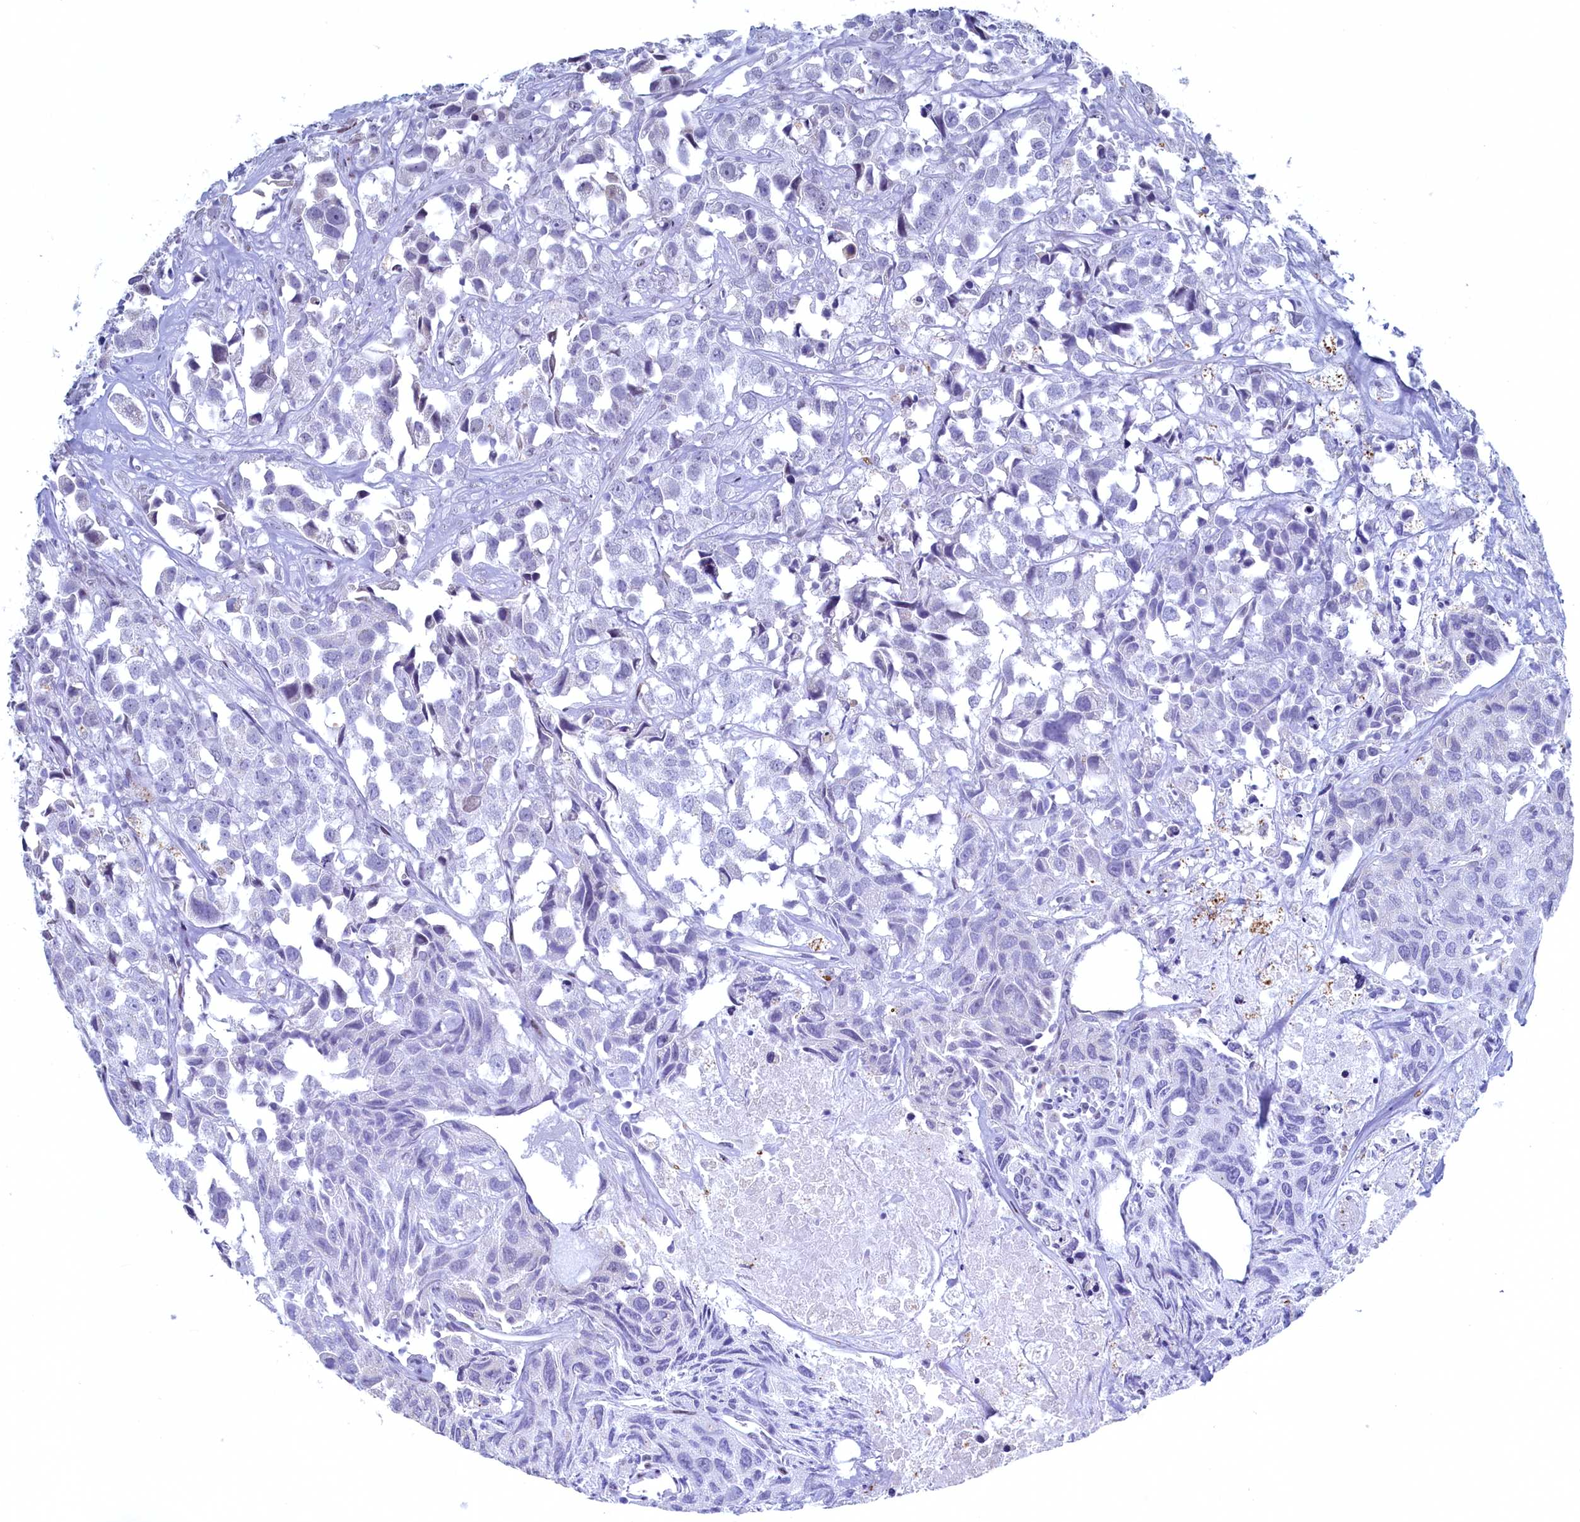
{"staining": {"intensity": "negative", "quantity": "none", "location": "none"}, "tissue": "urothelial cancer", "cell_type": "Tumor cells", "image_type": "cancer", "snomed": [{"axis": "morphology", "description": "Urothelial carcinoma, High grade"}, {"axis": "topography", "description": "Urinary bladder"}], "caption": "Image shows no significant protein expression in tumor cells of urothelial cancer. (DAB IHC with hematoxylin counter stain).", "gene": "WDR76", "patient": {"sex": "female", "age": 75}}